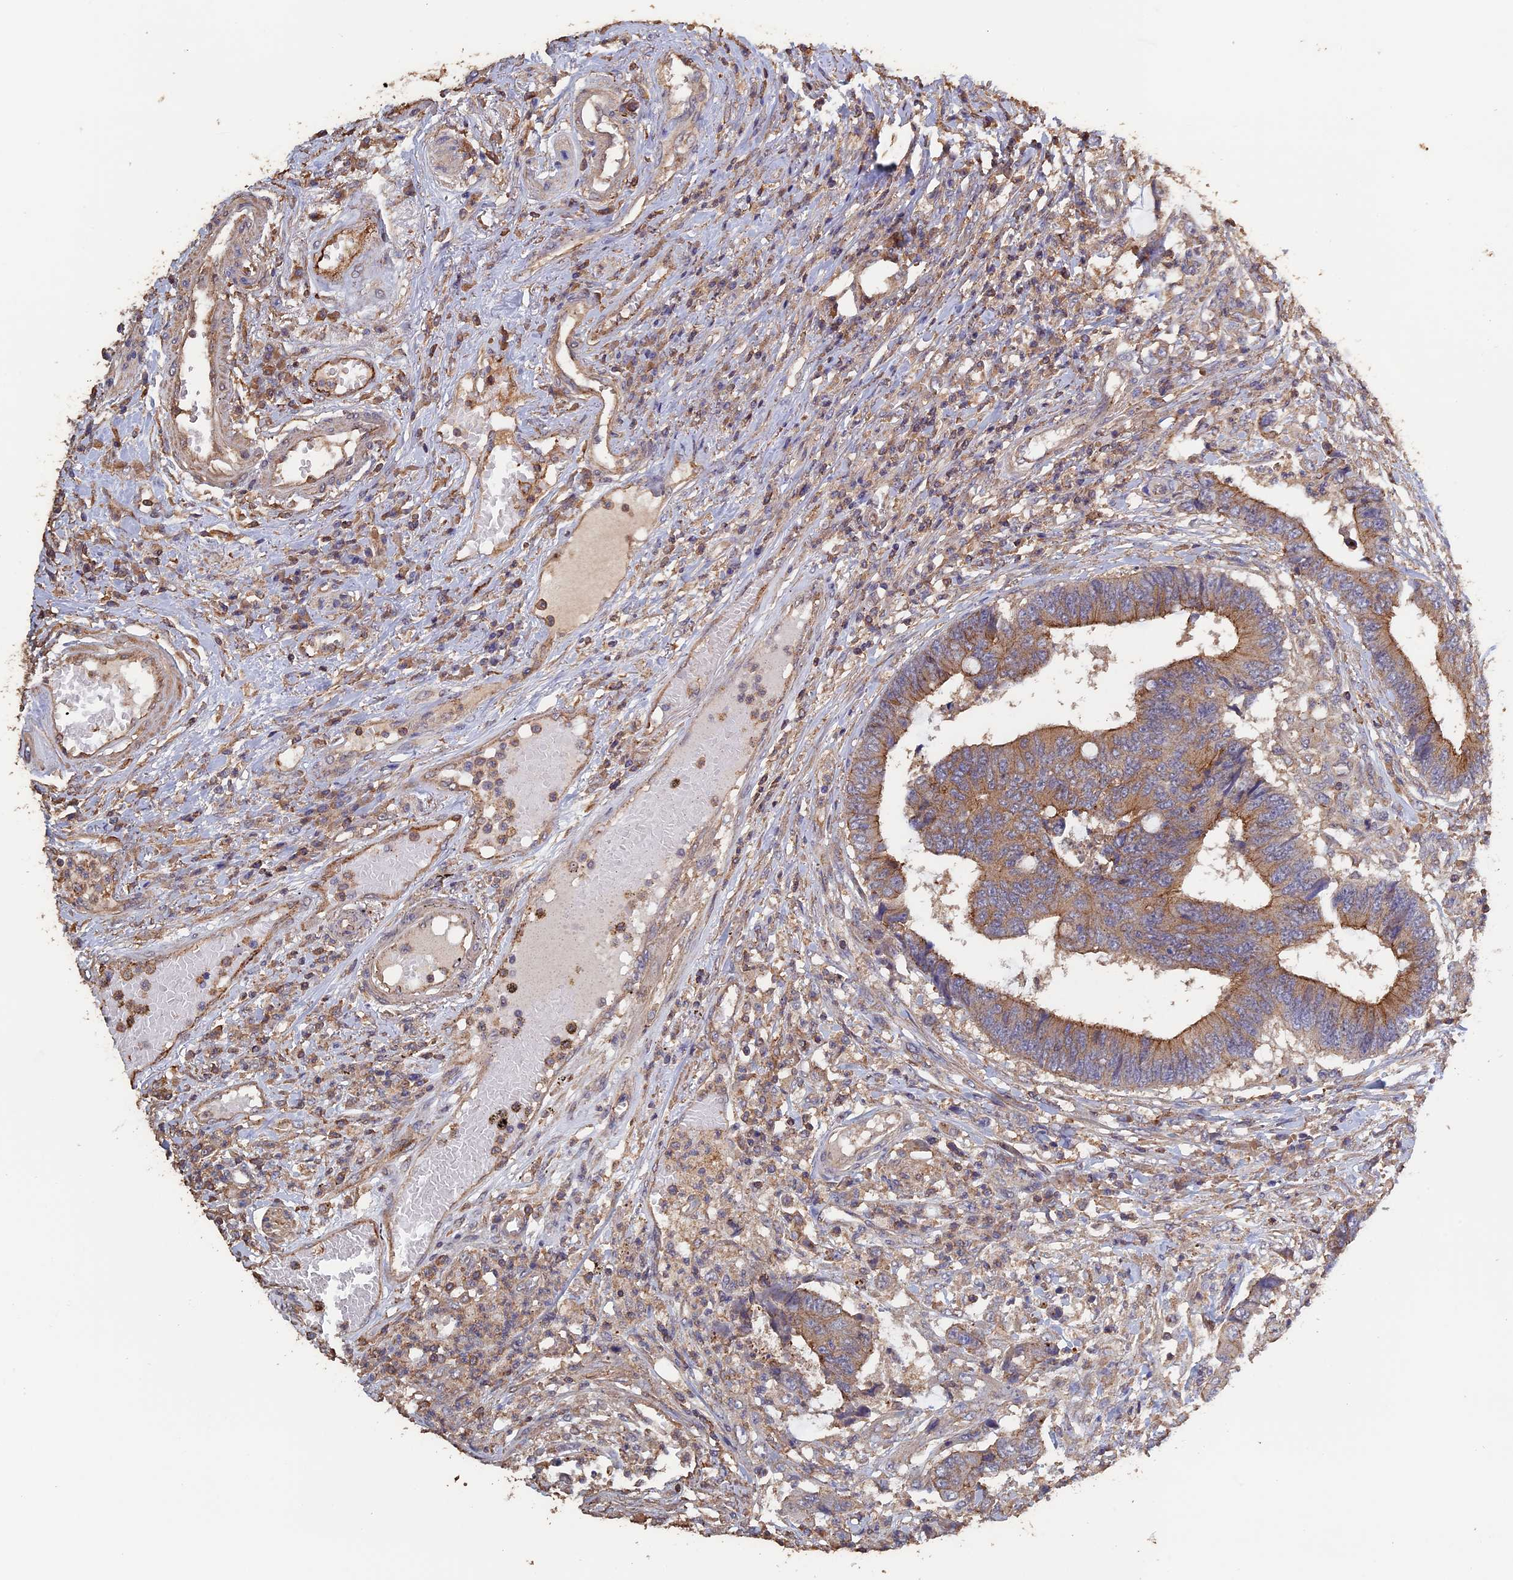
{"staining": {"intensity": "moderate", "quantity": ">75%", "location": "cytoplasmic/membranous"}, "tissue": "colorectal cancer", "cell_type": "Tumor cells", "image_type": "cancer", "snomed": [{"axis": "morphology", "description": "Adenocarcinoma, NOS"}, {"axis": "topography", "description": "Rectum"}], "caption": "Tumor cells demonstrate medium levels of moderate cytoplasmic/membranous staining in about >75% of cells in adenocarcinoma (colorectal).", "gene": "PIGQ", "patient": {"sex": "male", "age": 84}}